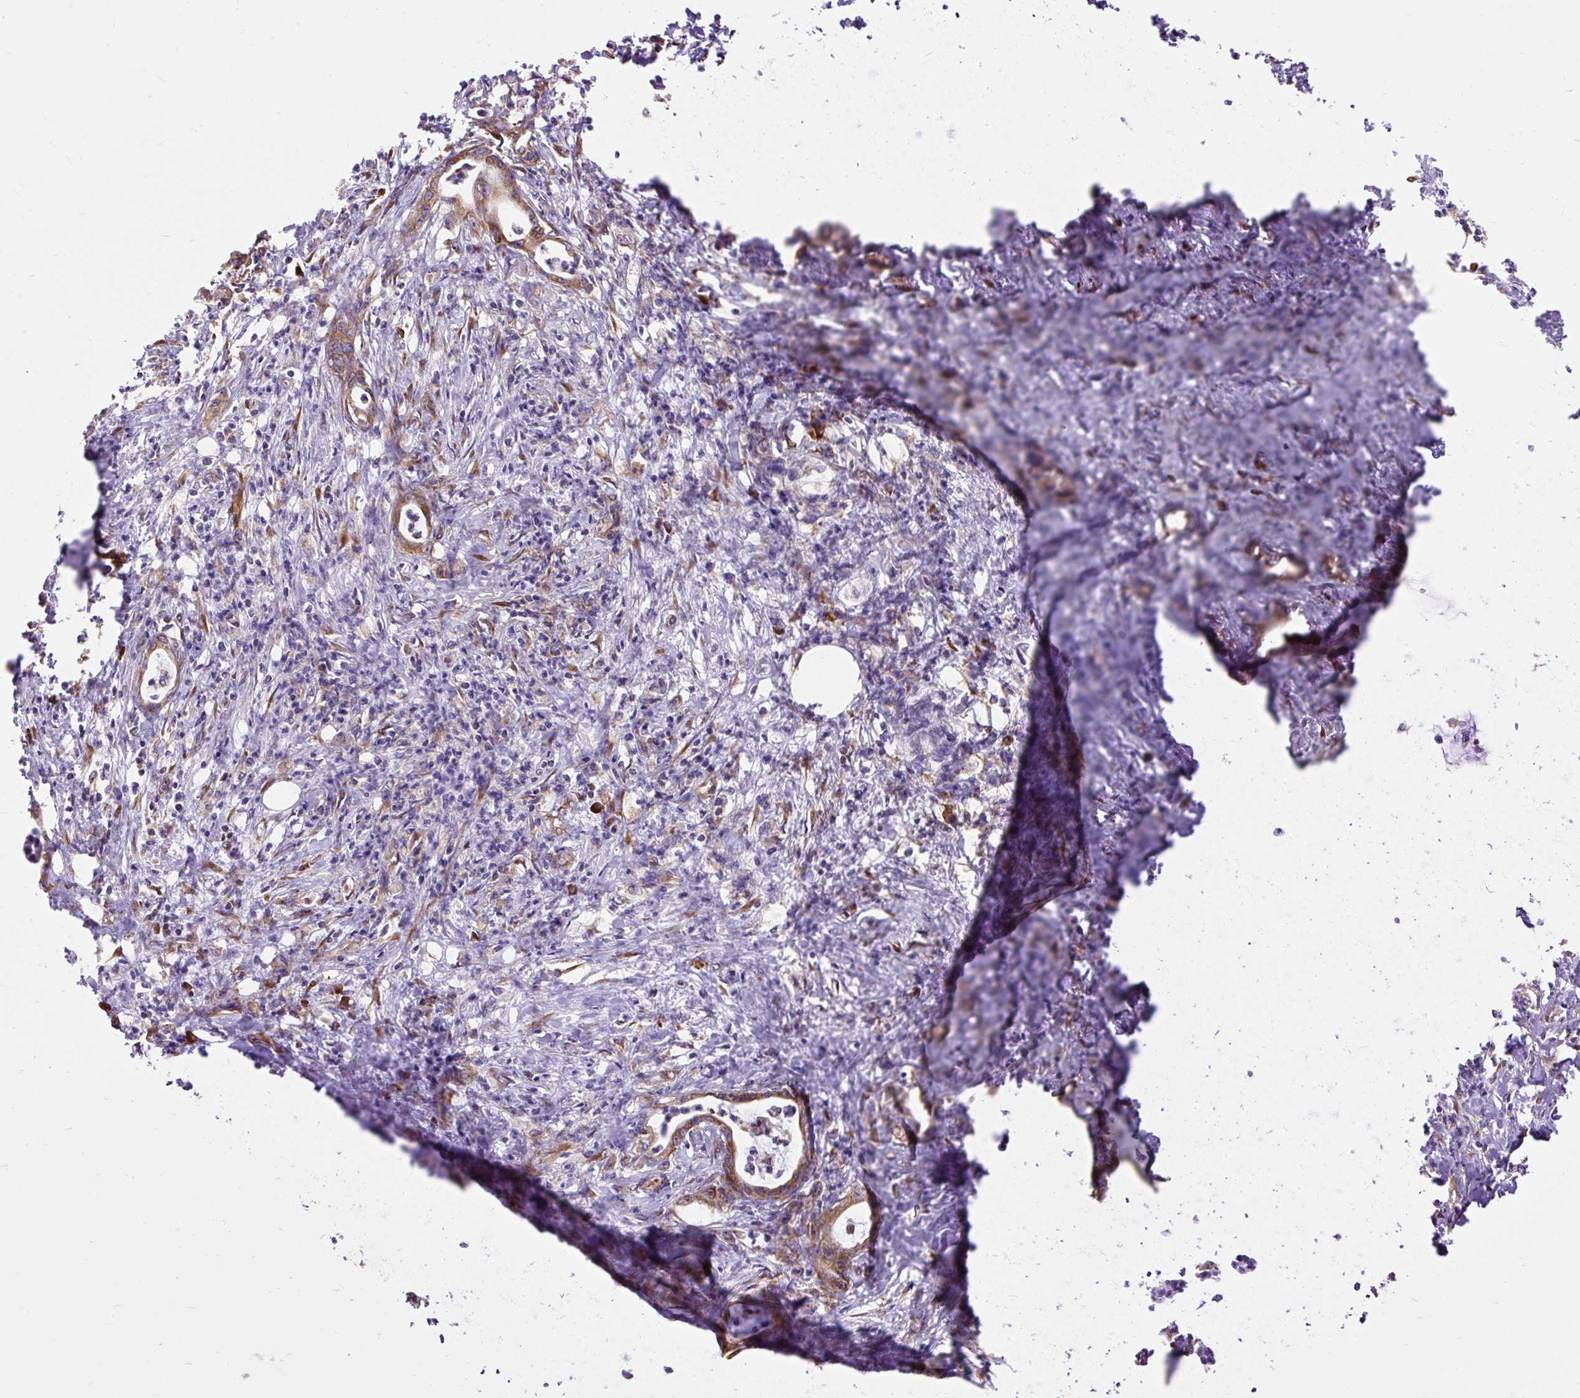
{"staining": {"intensity": "moderate", "quantity": ">75%", "location": "cytoplasmic/membranous"}, "tissue": "pancreatic cancer", "cell_type": "Tumor cells", "image_type": "cancer", "snomed": [{"axis": "morphology", "description": "Adenocarcinoma, NOS"}, {"axis": "topography", "description": "Pancreas"}], "caption": "This histopathology image displays IHC staining of human pancreatic adenocarcinoma, with medium moderate cytoplasmic/membranous positivity in about >75% of tumor cells.", "gene": "RPS5", "patient": {"sex": "female", "age": 55}}